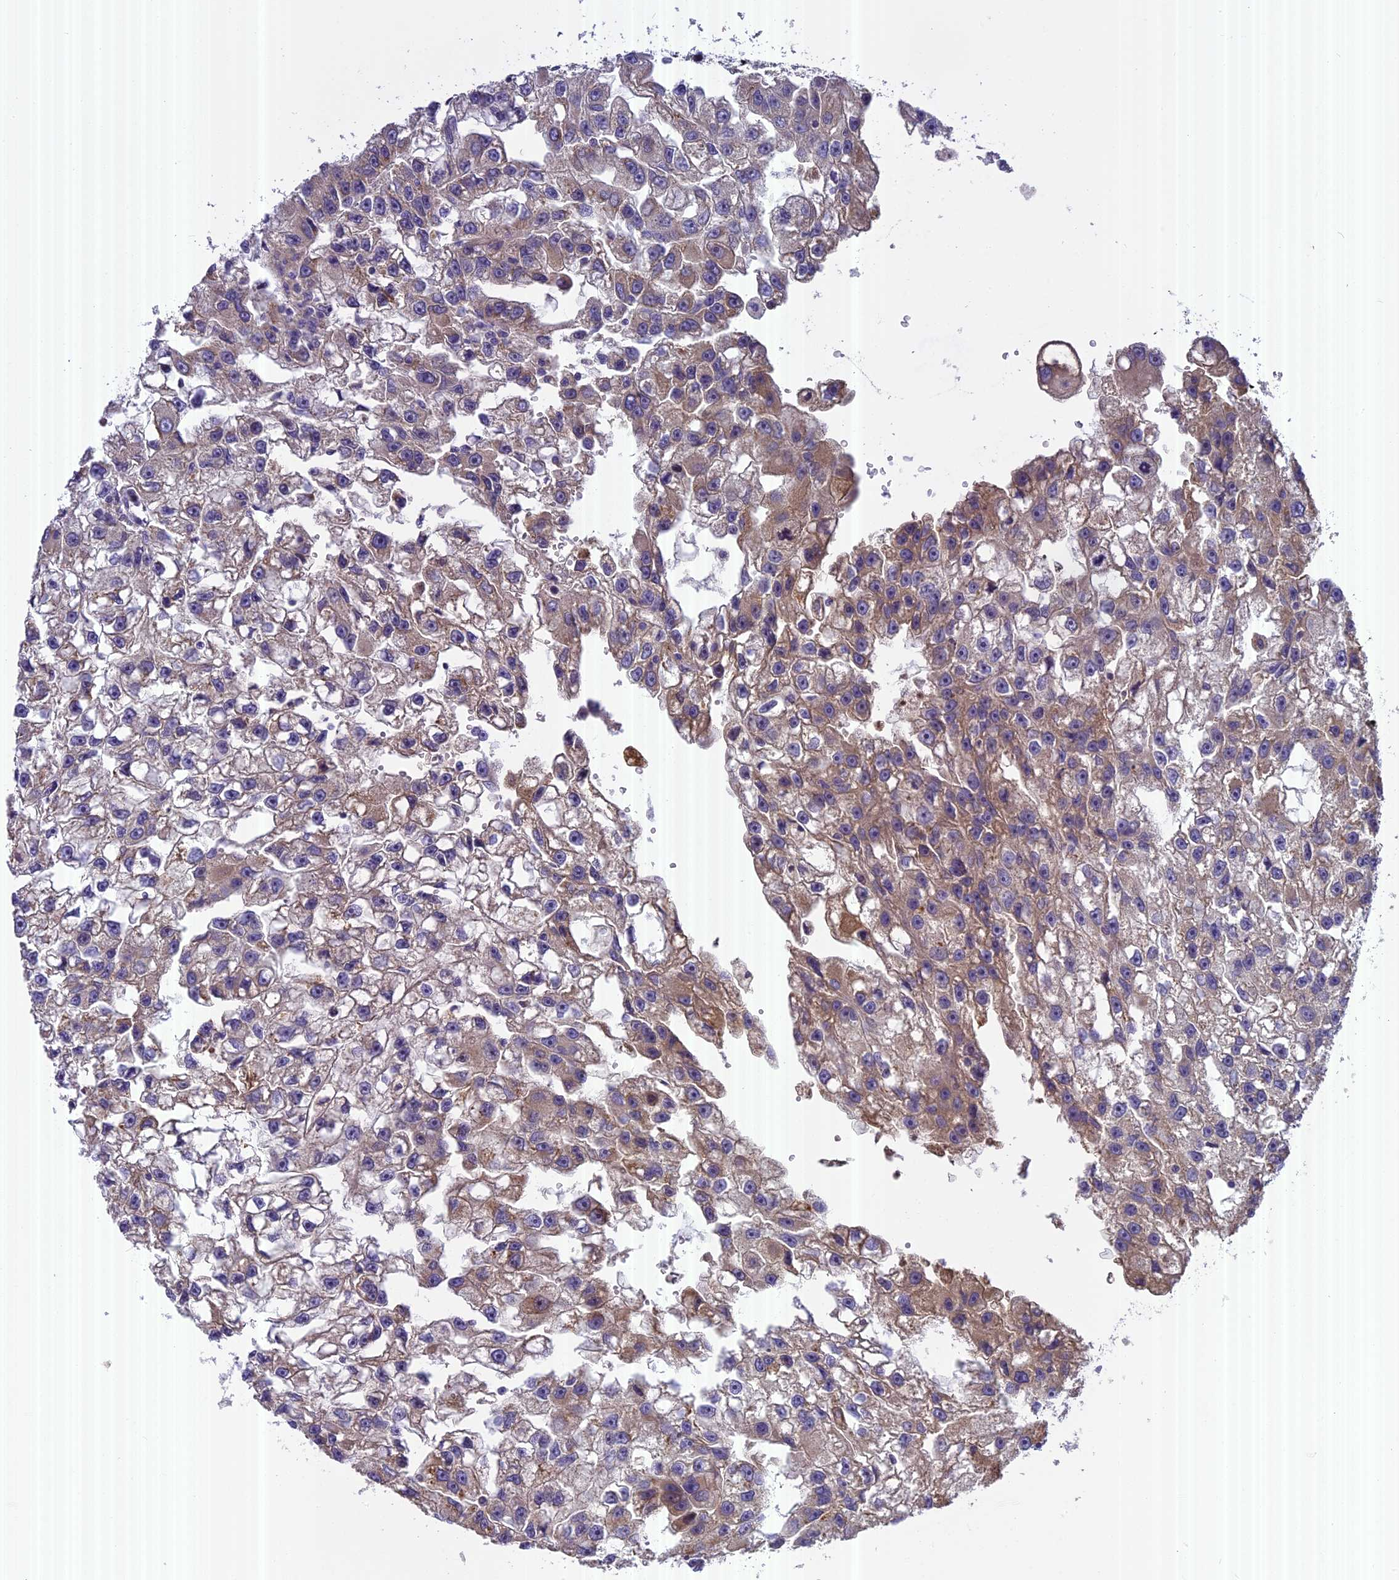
{"staining": {"intensity": "moderate", "quantity": "25%-75%", "location": "cytoplasmic/membranous"}, "tissue": "renal cancer", "cell_type": "Tumor cells", "image_type": "cancer", "snomed": [{"axis": "morphology", "description": "Adenocarcinoma, NOS"}, {"axis": "topography", "description": "Kidney"}], "caption": "The immunohistochemical stain labels moderate cytoplasmic/membranous staining in tumor cells of renal cancer tissue.", "gene": "FAM98C", "patient": {"sex": "male", "age": 63}}